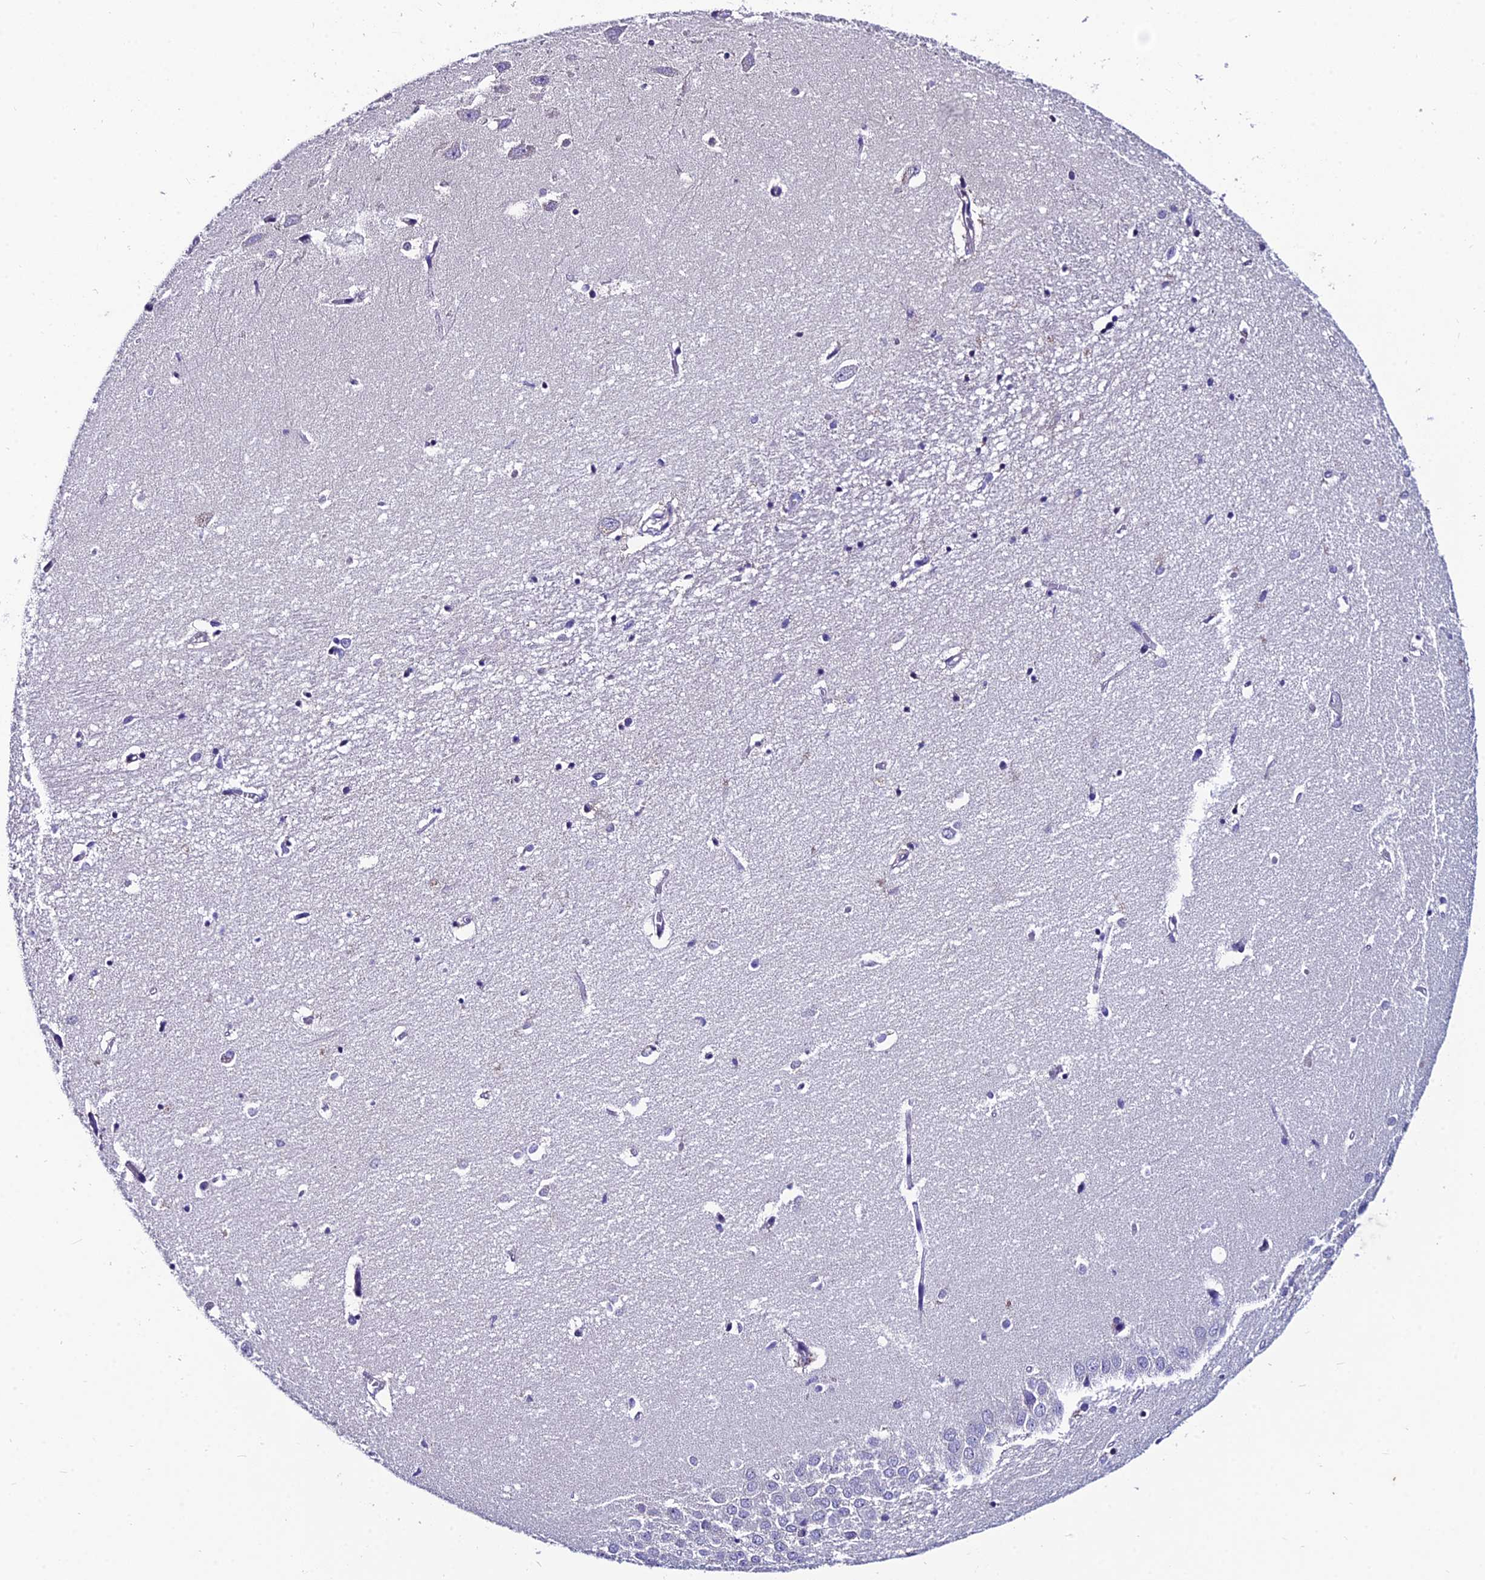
{"staining": {"intensity": "negative", "quantity": "none", "location": "none"}, "tissue": "hippocampus", "cell_type": "Glial cells", "image_type": "normal", "snomed": [{"axis": "morphology", "description": "Normal tissue, NOS"}, {"axis": "topography", "description": "Hippocampus"}], "caption": "Immunohistochemical staining of normal hippocampus reveals no significant positivity in glial cells. (Brightfield microscopy of DAB immunohistochemistry at high magnification).", "gene": "LGALS7", "patient": {"sex": "female", "age": 64}}